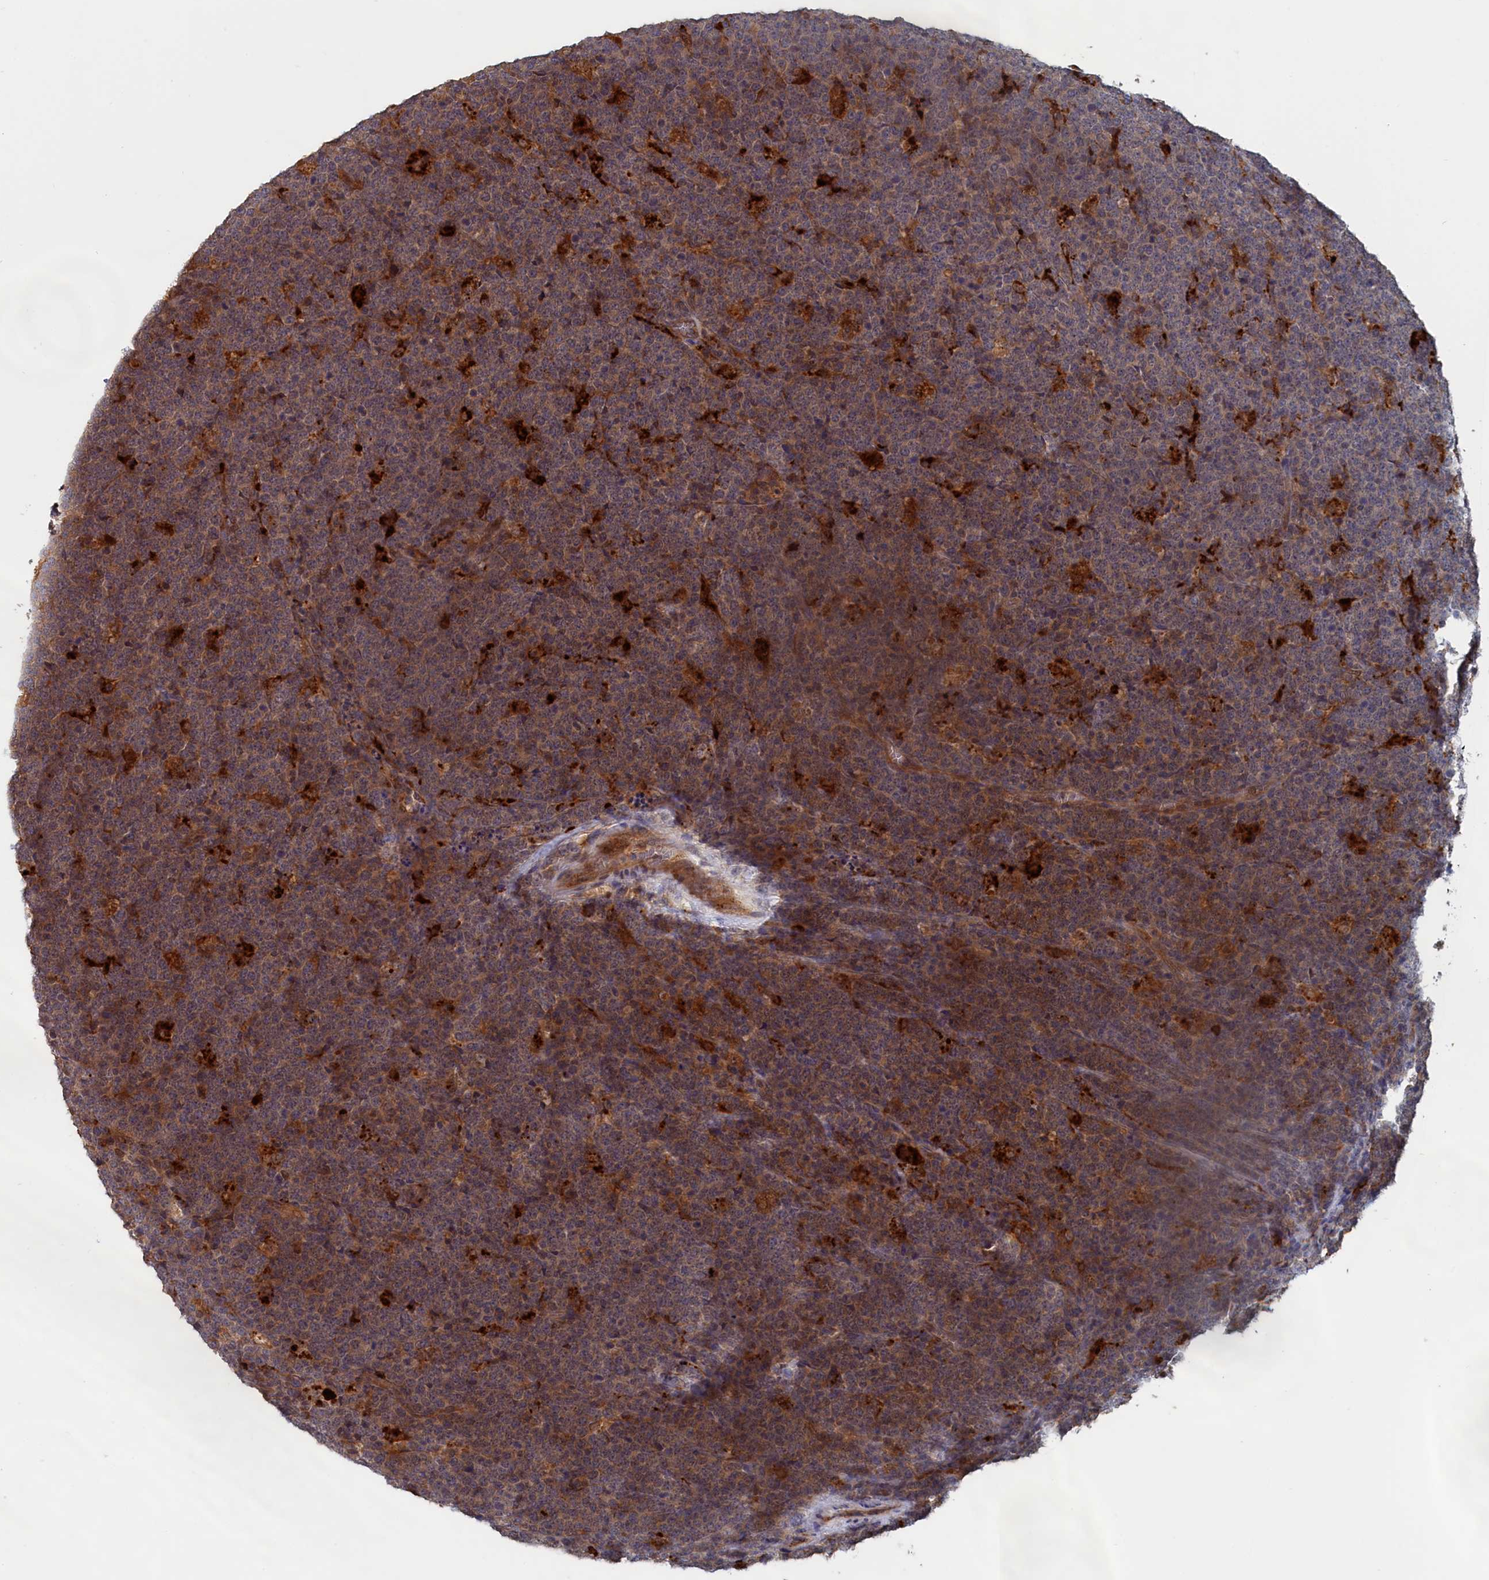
{"staining": {"intensity": "weak", "quantity": "25%-75%", "location": "cytoplasmic/membranous"}, "tissue": "lymphoma", "cell_type": "Tumor cells", "image_type": "cancer", "snomed": [{"axis": "morphology", "description": "Malignant lymphoma, non-Hodgkin's type, High grade"}, {"axis": "topography", "description": "Small intestine"}], "caption": "DAB immunohistochemical staining of high-grade malignant lymphoma, non-Hodgkin's type shows weak cytoplasmic/membranous protein positivity in about 25%-75% of tumor cells. (brown staining indicates protein expression, while blue staining denotes nuclei).", "gene": "TRAPPC2L", "patient": {"sex": "male", "age": 8}}